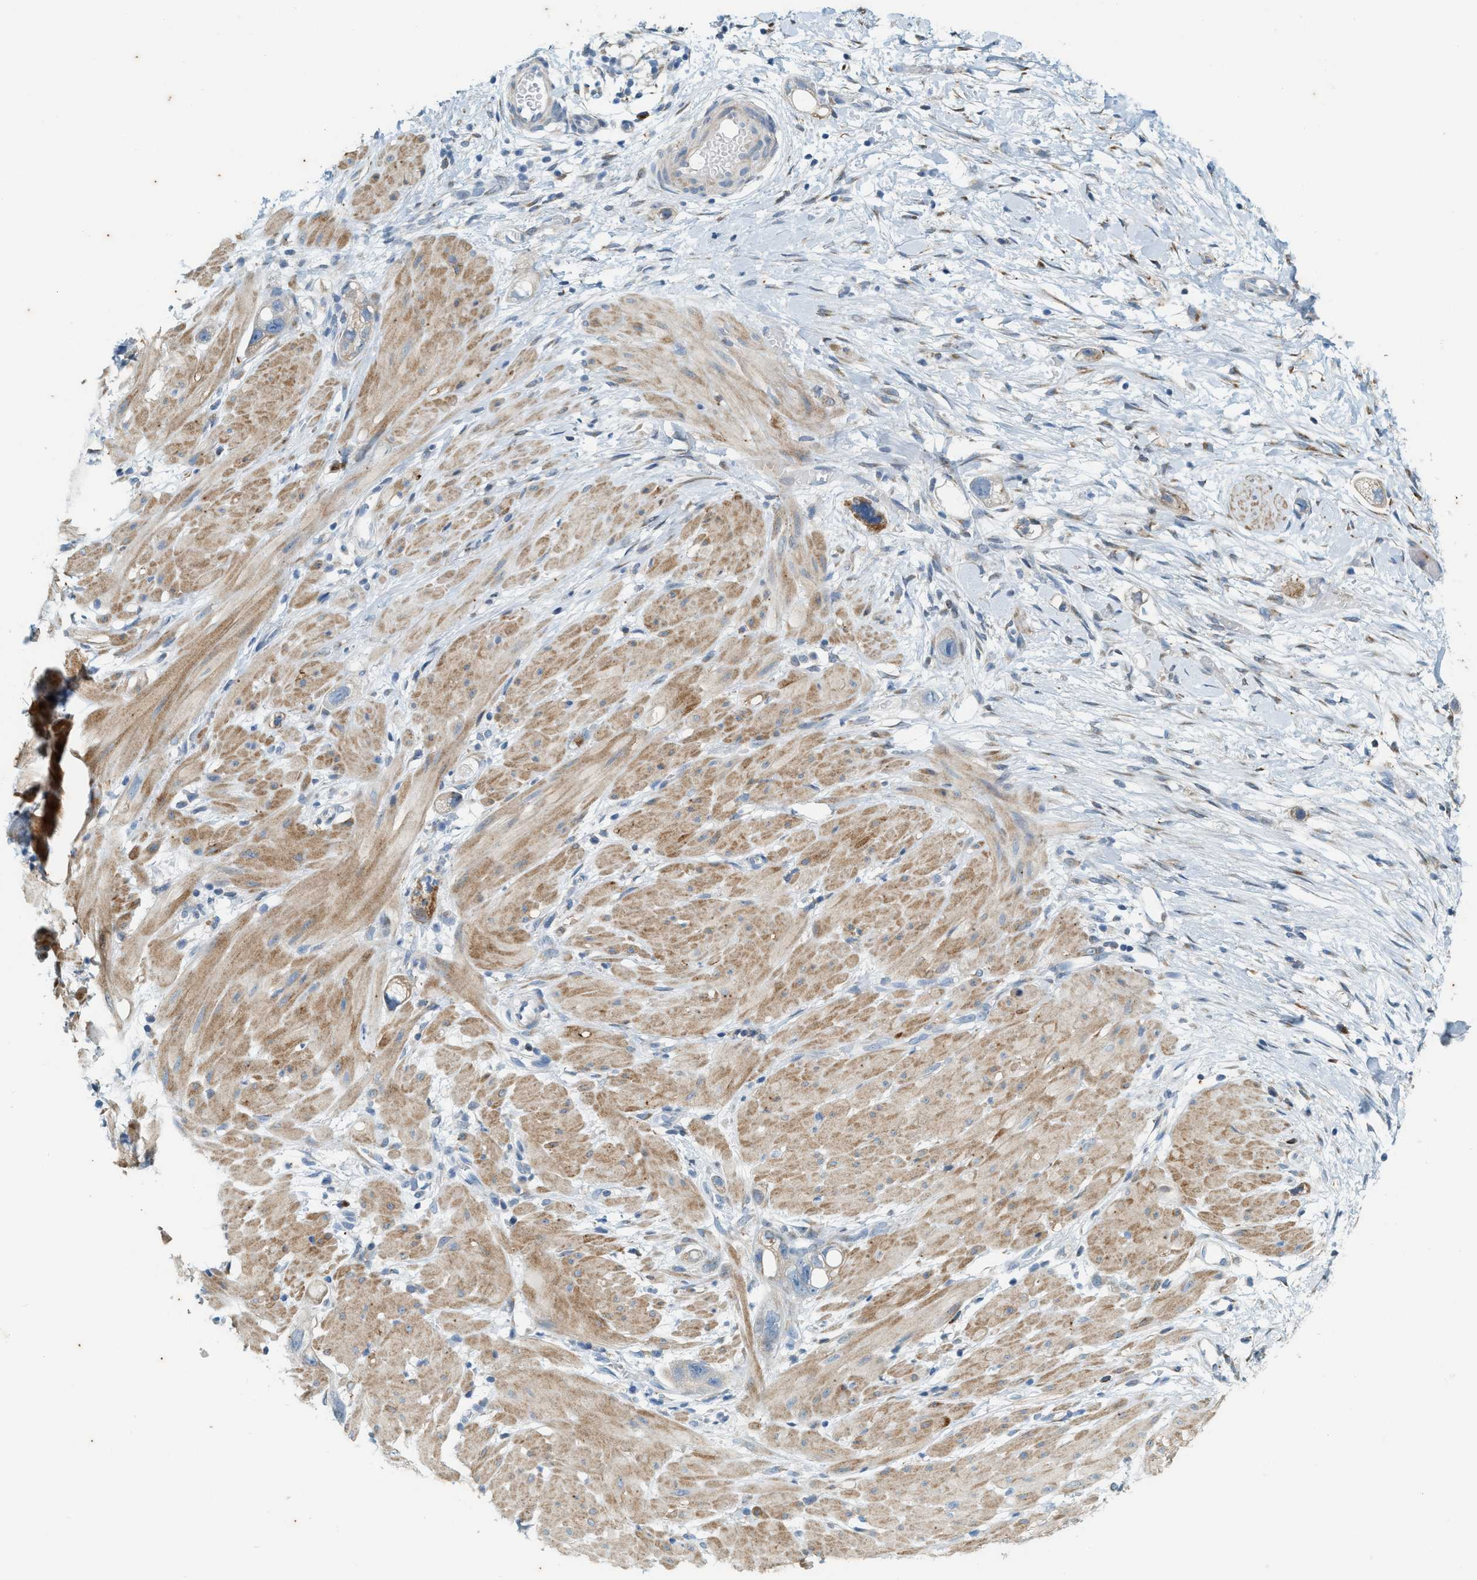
{"staining": {"intensity": "moderate", "quantity": "<25%", "location": "cytoplasmic/membranous"}, "tissue": "stomach cancer", "cell_type": "Tumor cells", "image_type": "cancer", "snomed": [{"axis": "morphology", "description": "Adenocarcinoma, NOS"}, {"axis": "topography", "description": "Stomach"}, {"axis": "topography", "description": "Stomach, lower"}], "caption": "Tumor cells reveal low levels of moderate cytoplasmic/membranous staining in approximately <25% of cells in human stomach adenocarcinoma.", "gene": "CHPF2", "patient": {"sex": "female", "age": 48}}